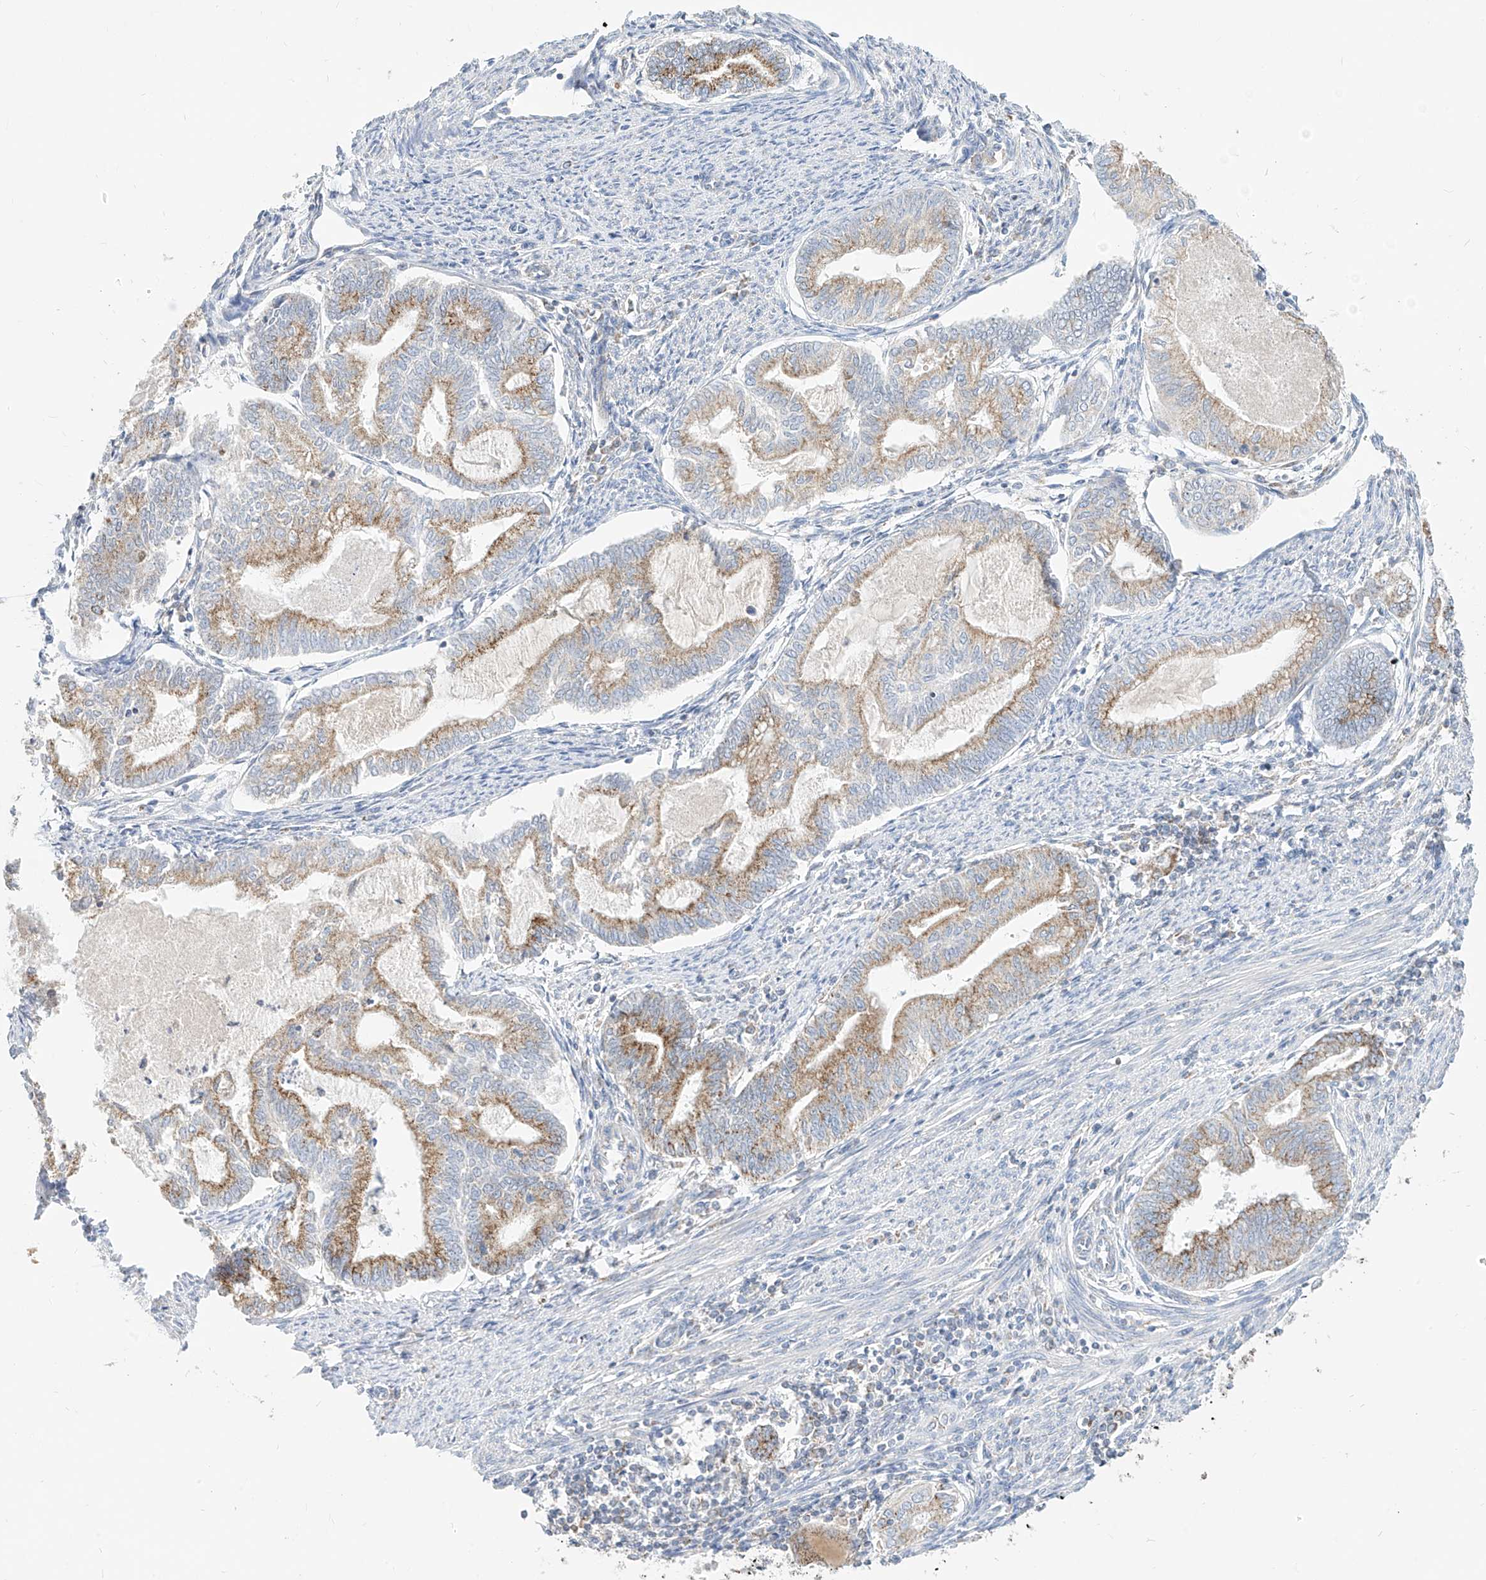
{"staining": {"intensity": "moderate", "quantity": ">75%", "location": "cytoplasmic/membranous"}, "tissue": "endometrial cancer", "cell_type": "Tumor cells", "image_type": "cancer", "snomed": [{"axis": "morphology", "description": "Adenocarcinoma, NOS"}, {"axis": "topography", "description": "Endometrium"}], "caption": "Immunohistochemistry histopathology image of endometrial cancer (adenocarcinoma) stained for a protein (brown), which shows medium levels of moderate cytoplasmic/membranous positivity in approximately >75% of tumor cells.", "gene": "RASA2", "patient": {"sex": "female", "age": 79}}